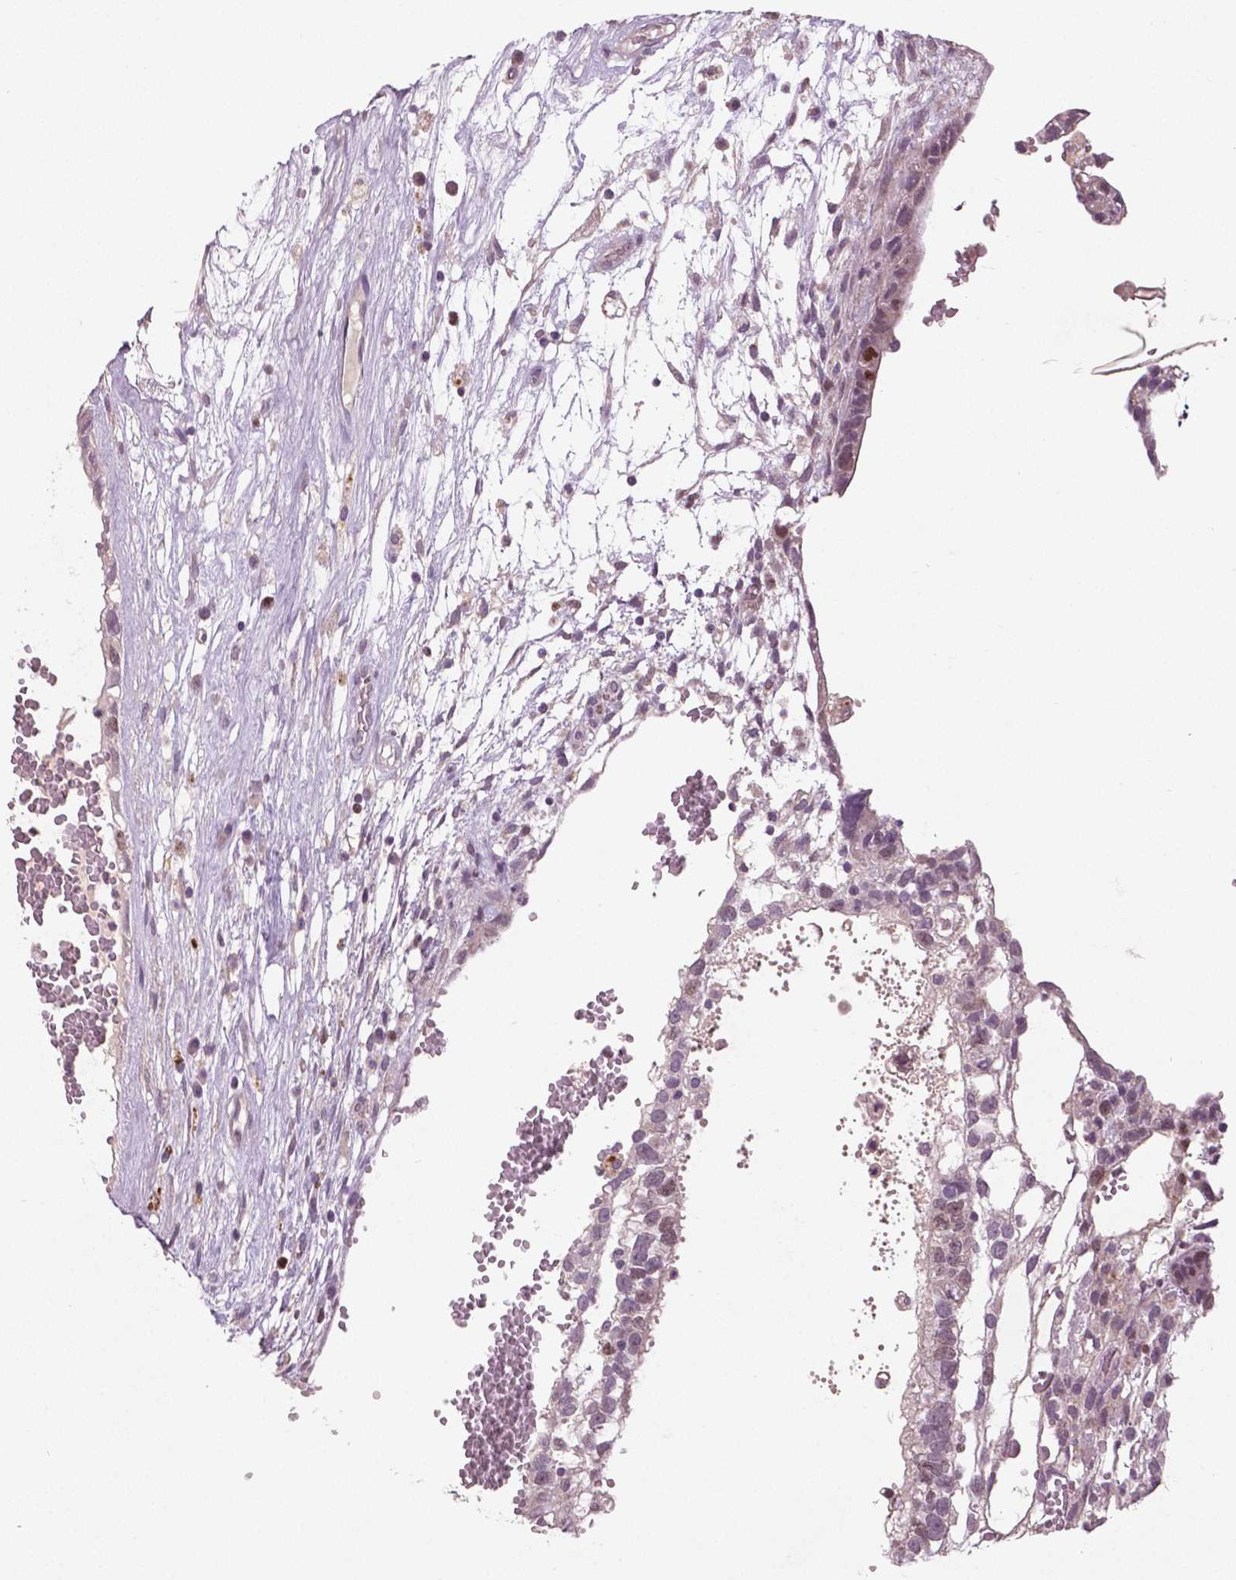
{"staining": {"intensity": "moderate", "quantity": "<25%", "location": "nuclear"}, "tissue": "testis cancer", "cell_type": "Tumor cells", "image_type": "cancer", "snomed": [{"axis": "morphology", "description": "Normal tissue, NOS"}, {"axis": "morphology", "description": "Carcinoma, Embryonal, NOS"}, {"axis": "topography", "description": "Testis"}], "caption": "Protein expression analysis of human testis cancer reveals moderate nuclear staining in approximately <25% of tumor cells.", "gene": "MKI67", "patient": {"sex": "male", "age": 32}}